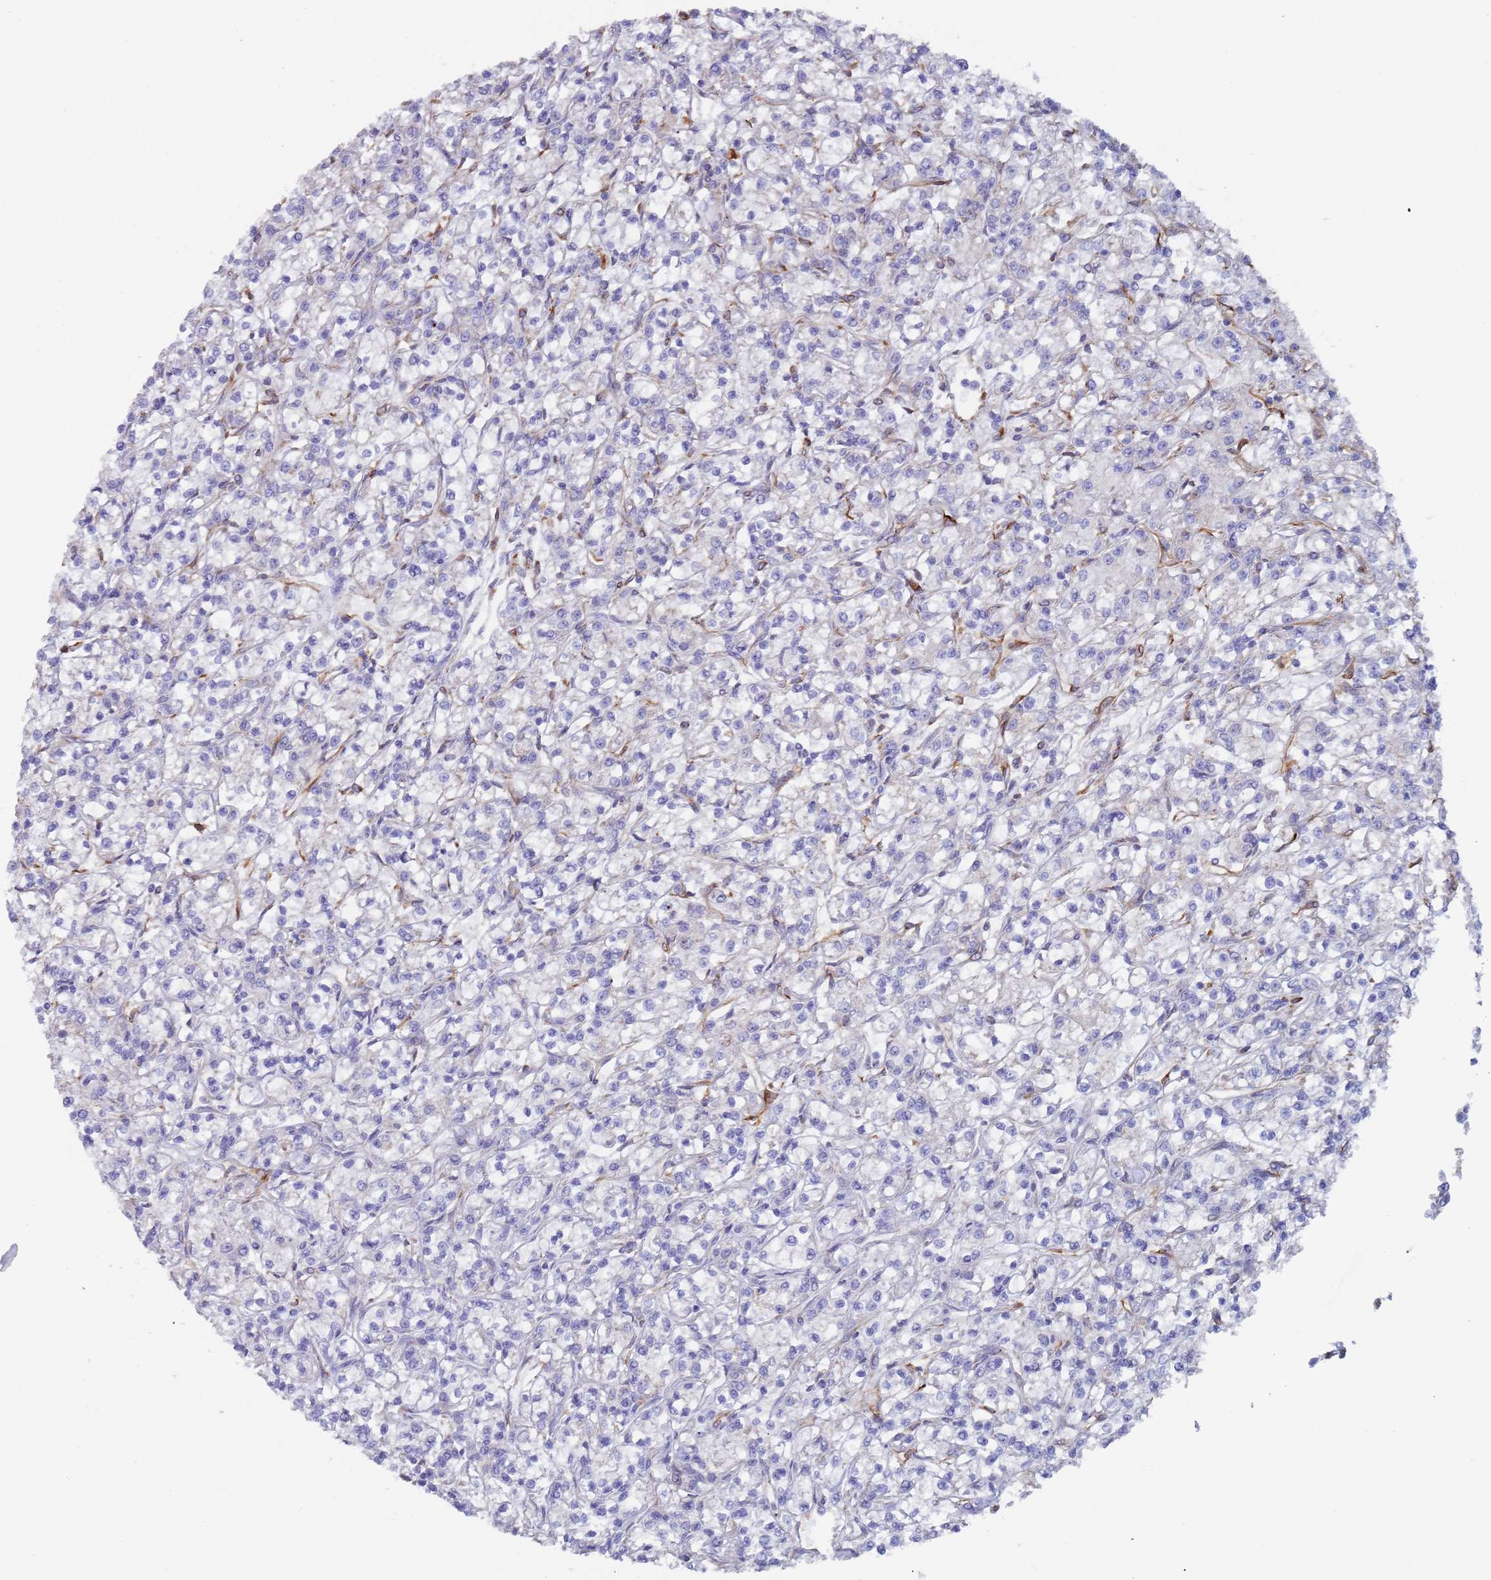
{"staining": {"intensity": "negative", "quantity": "none", "location": "none"}, "tissue": "renal cancer", "cell_type": "Tumor cells", "image_type": "cancer", "snomed": [{"axis": "morphology", "description": "Adenocarcinoma, NOS"}, {"axis": "topography", "description": "Kidney"}], "caption": "This histopathology image is of renal cancer (adenocarcinoma) stained with immunohistochemistry (IHC) to label a protein in brown with the nuclei are counter-stained blue. There is no positivity in tumor cells.", "gene": "ZNF844", "patient": {"sex": "female", "age": 59}}